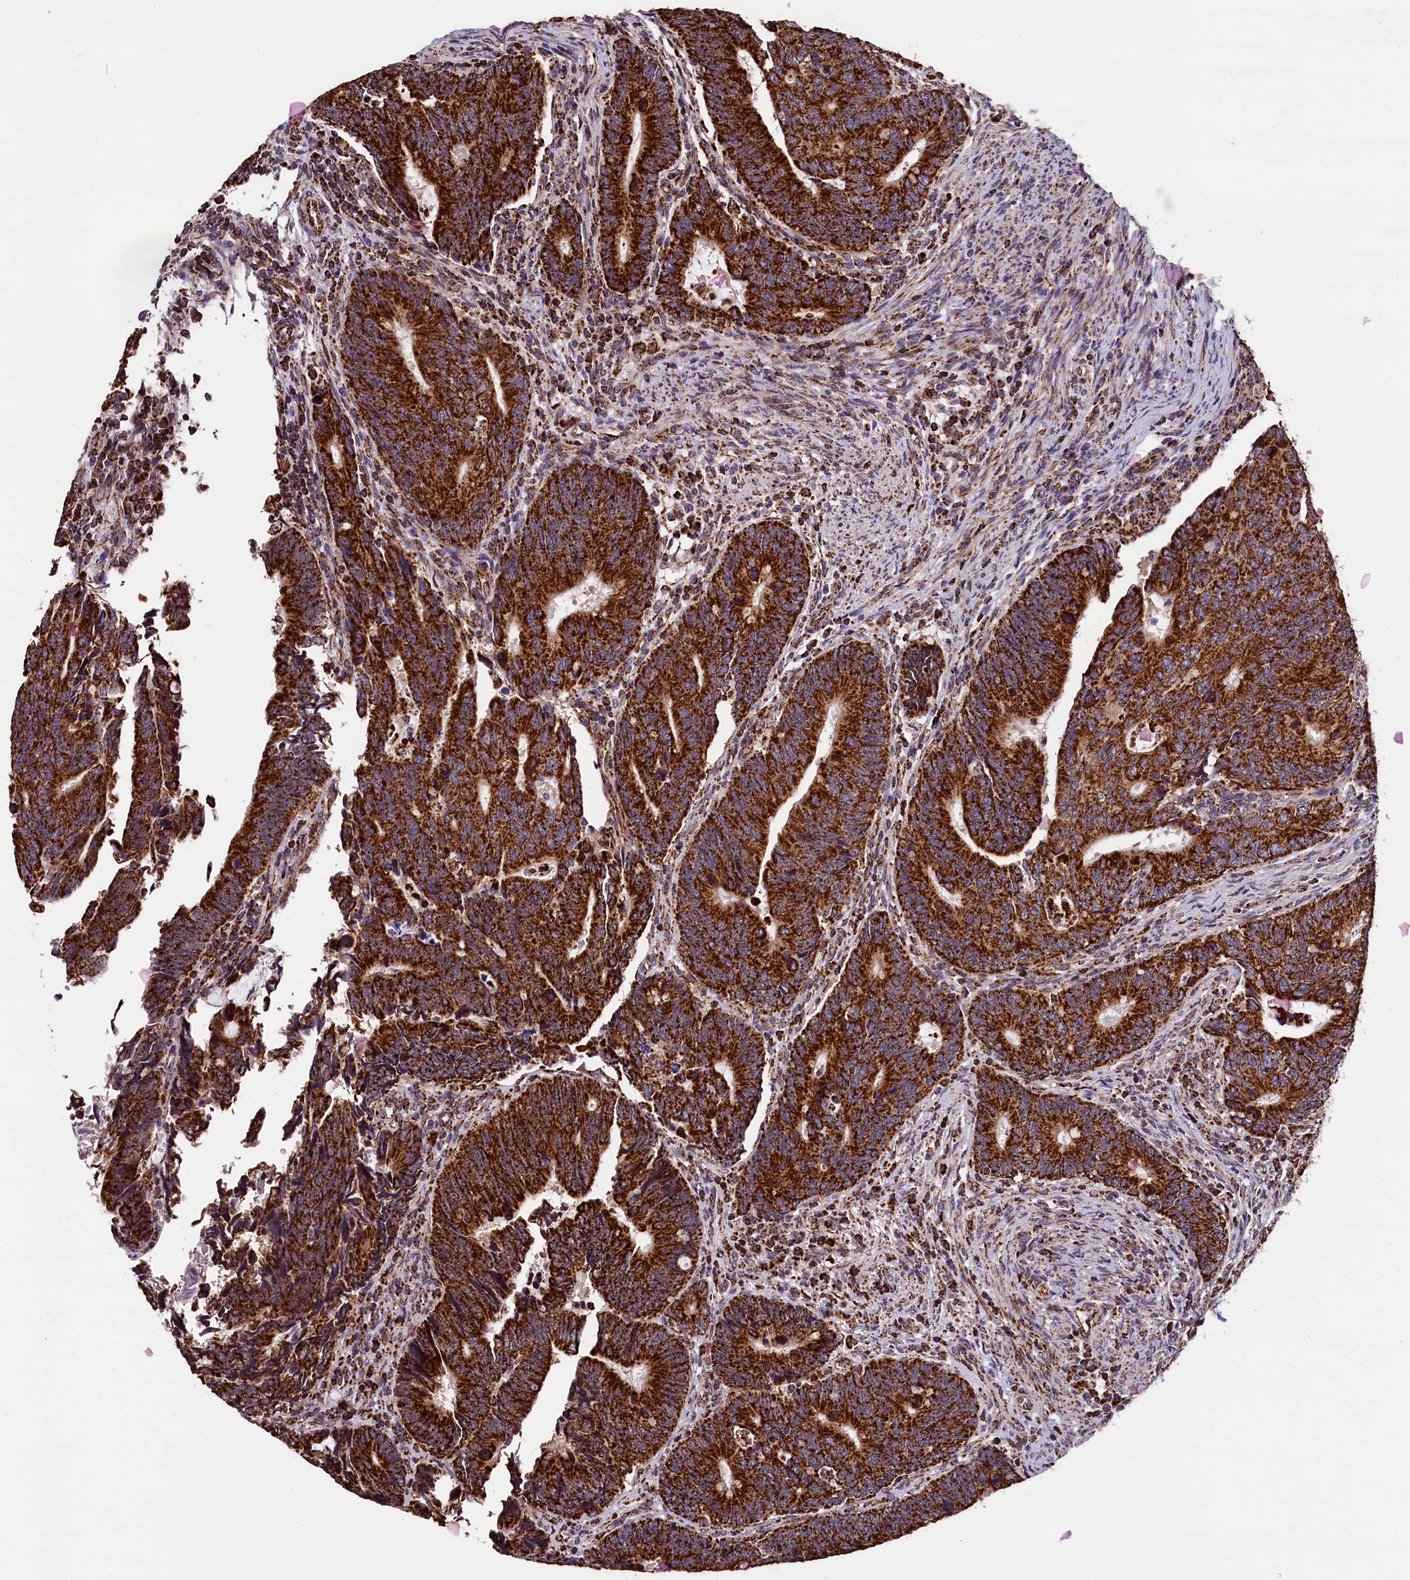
{"staining": {"intensity": "strong", "quantity": ">75%", "location": "cytoplasmic/membranous"}, "tissue": "colorectal cancer", "cell_type": "Tumor cells", "image_type": "cancer", "snomed": [{"axis": "morphology", "description": "Adenocarcinoma, NOS"}, {"axis": "topography", "description": "Colon"}], "caption": "Colorectal cancer stained with a protein marker shows strong staining in tumor cells.", "gene": "KLC2", "patient": {"sex": "male", "age": 87}}